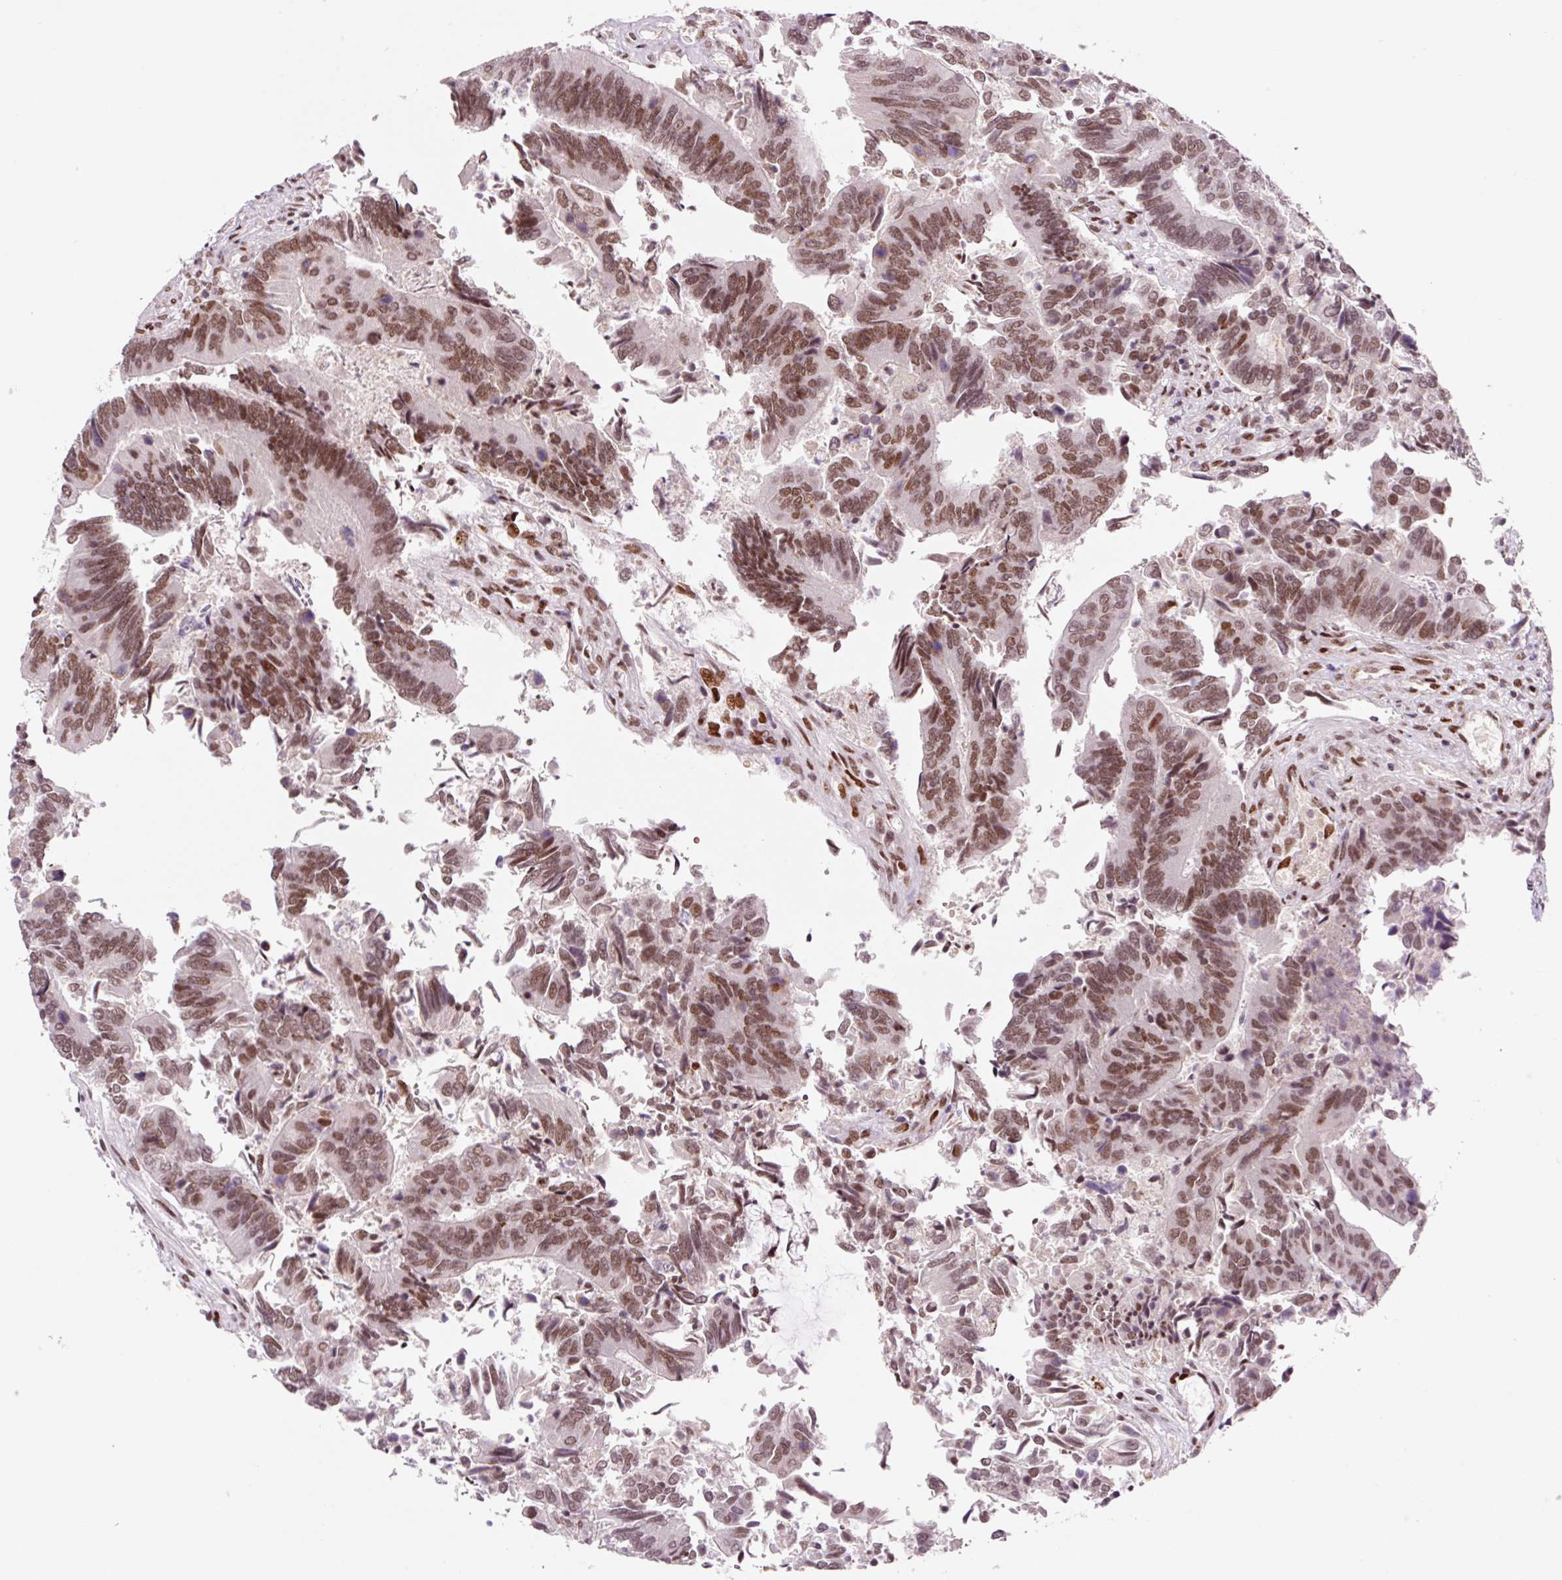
{"staining": {"intensity": "moderate", "quantity": ">75%", "location": "nuclear"}, "tissue": "colorectal cancer", "cell_type": "Tumor cells", "image_type": "cancer", "snomed": [{"axis": "morphology", "description": "Adenocarcinoma, NOS"}, {"axis": "topography", "description": "Colon"}], "caption": "DAB immunohistochemical staining of colorectal adenocarcinoma displays moderate nuclear protein expression in about >75% of tumor cells.", "gene": "CCNL2", "patient": {"sex": "female", "age": 67}}